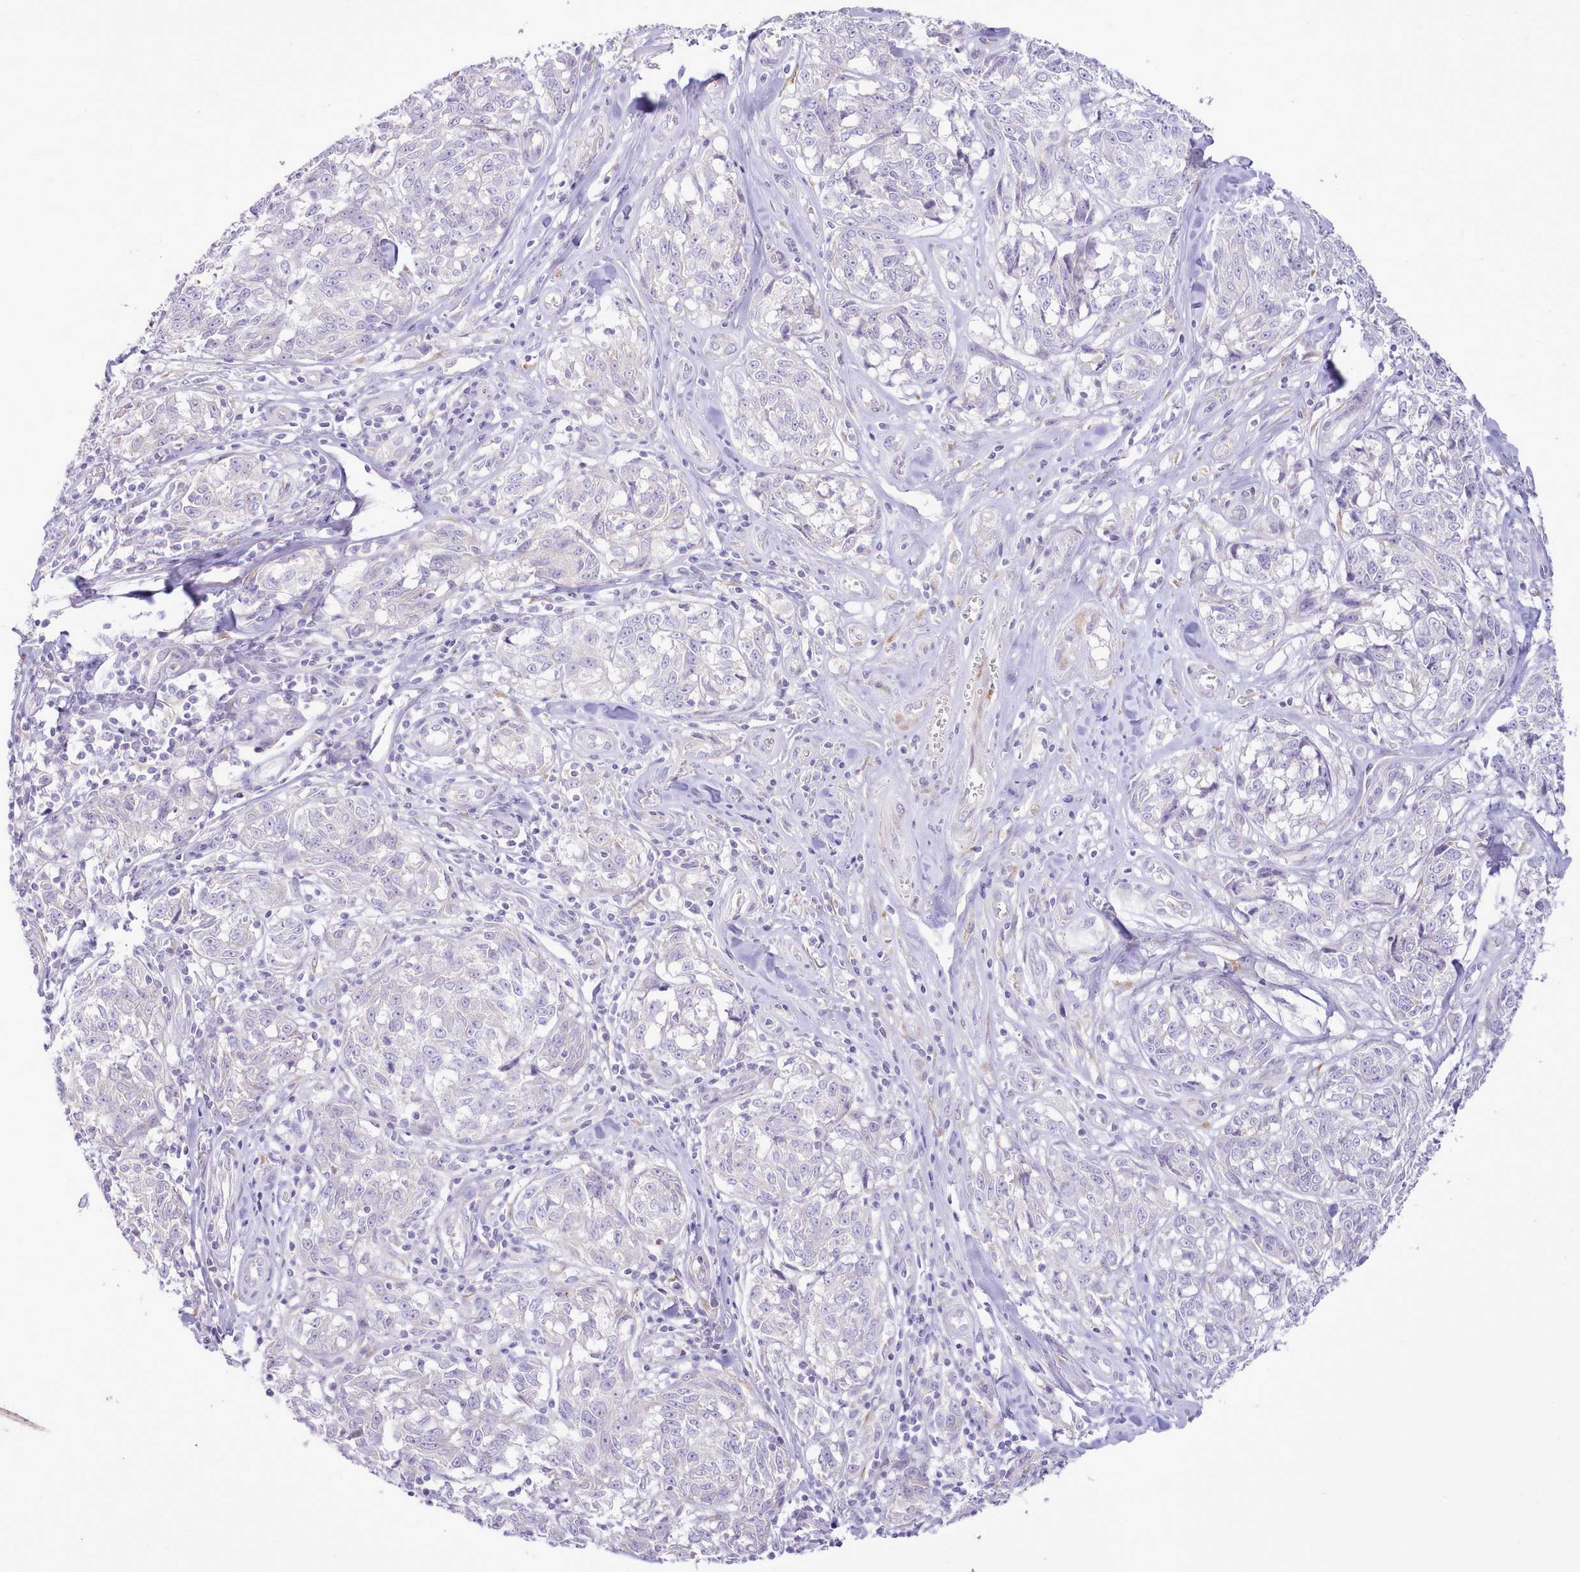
{"staining": {"intensity": "negative", "quantity": "none", "location": "none"}, "tissue": "melanoma", "cell_type": "Tumor cells", "image_type": "cancer", "snomed": [{"axis": "morphology", "description": "Normal tissue, NOS"}, {"axis": "morphology", "description": "Malignant melanoma, NOS"}, {"axis": "topography", "description": "Skin"}], "caption": "Melanoma was stained to show a protein in brown. There is no significant expression in tumor cells.", "gene": "CCL1", "patient": {"sex": "female", "age": 64}}